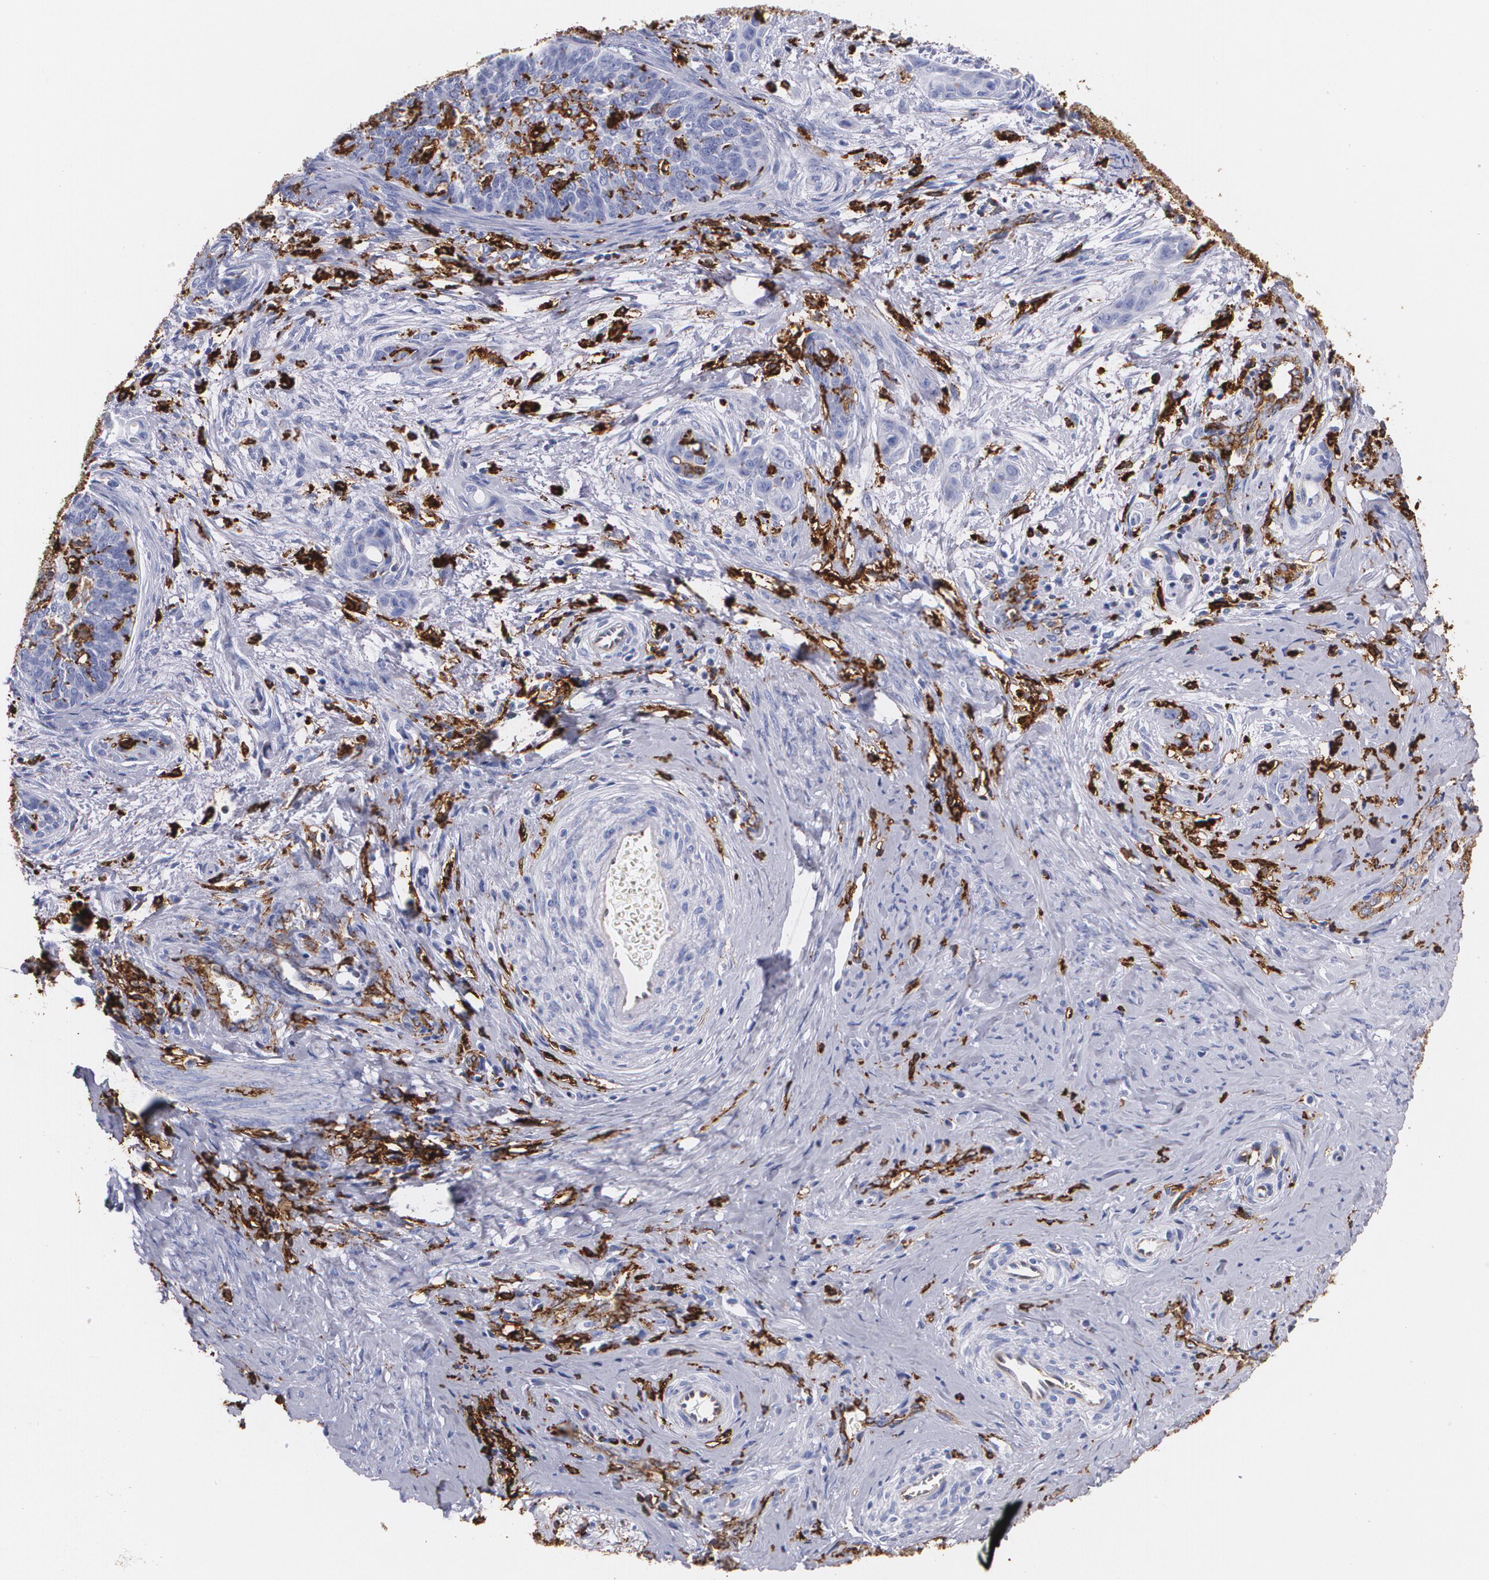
{"staining": {"intensity": "weak", "quantity": "<25%", "location": "cytoplasmic/membranous"}, "tissue": "cervical cancer", "cell_type": "Tumor cells", "image_type": "cancer", "snomed": [{"axis": "morphology", "description": "Squamous cell carcinoma, NOS"}, {"axis": "topography", "description": "Cervix"}], "caption": "Immunohistochemistry (IHC) histopathology image of neoplastic tissue: cervical cancer stained with DAB (3,3'-diaminobenzidine) exhibits no significant protein positivity in tumor cells.", "gene": "HLA-DRA", "patient": {"sex": "female", "age": 33}}